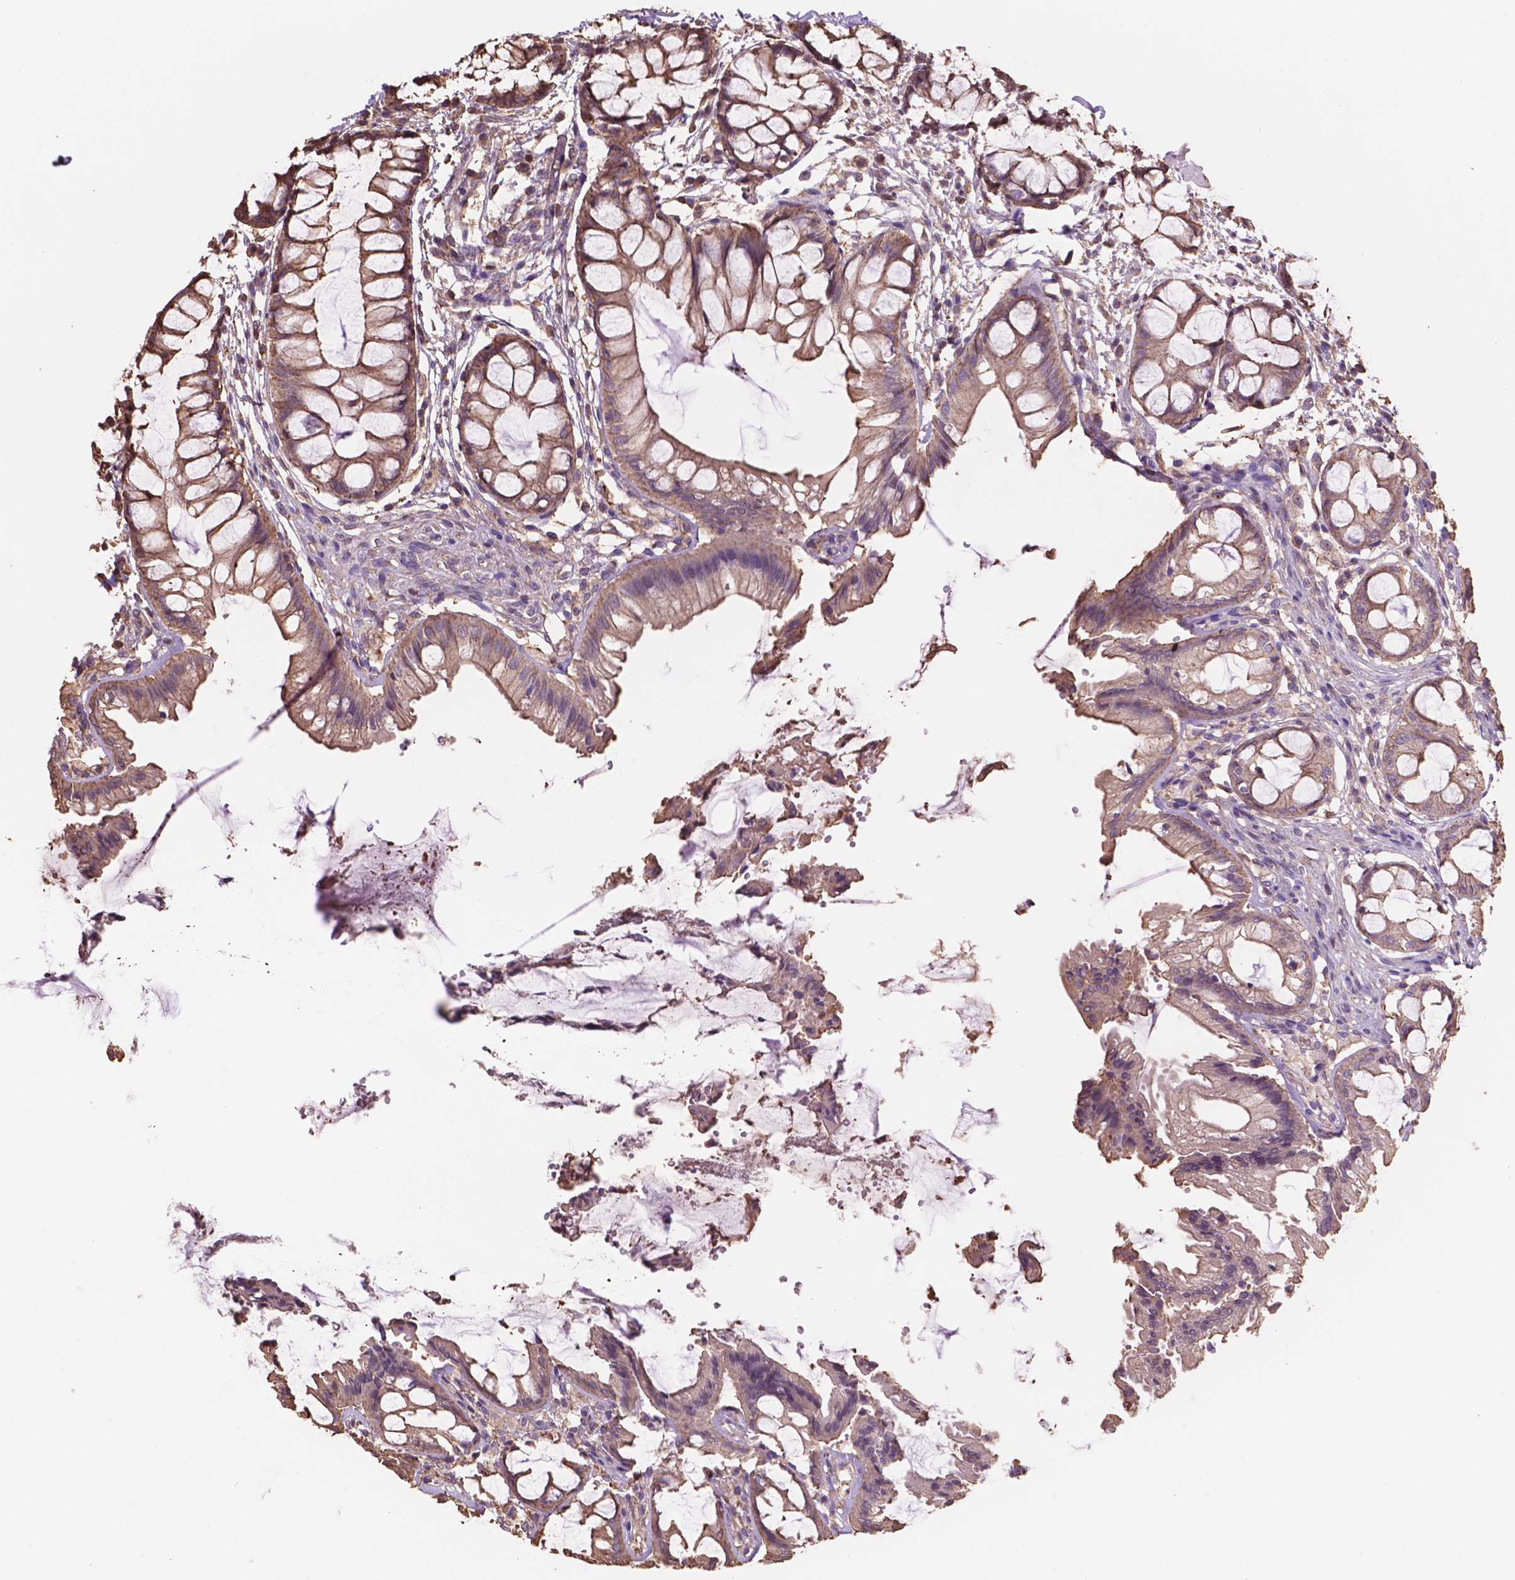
{"staining": {"intensity": "moderate", "quantity": ">75%", "location": "cytoplasmic/membranous"}, "tissue": "rectum", "cell_type": "Glandular cells", "image_type": "normal", "snomed": [{"axis": "morphology", "description": "Normal tissue, NOS"}, {"axis": "topography", "description": "Rectum"}], "caption": "An IHC image of benign tissue is shown. Protein staining in brown highlights moderate cytoplasmic/membranous positivity in rectum within glandular cells. (DAB (3,3'-diaminobenzidine) IHC, brown staining for protein, blue staining for nuclei).", "gene": "NIPA2", "patient": {"sex": "female", "age": 62}}